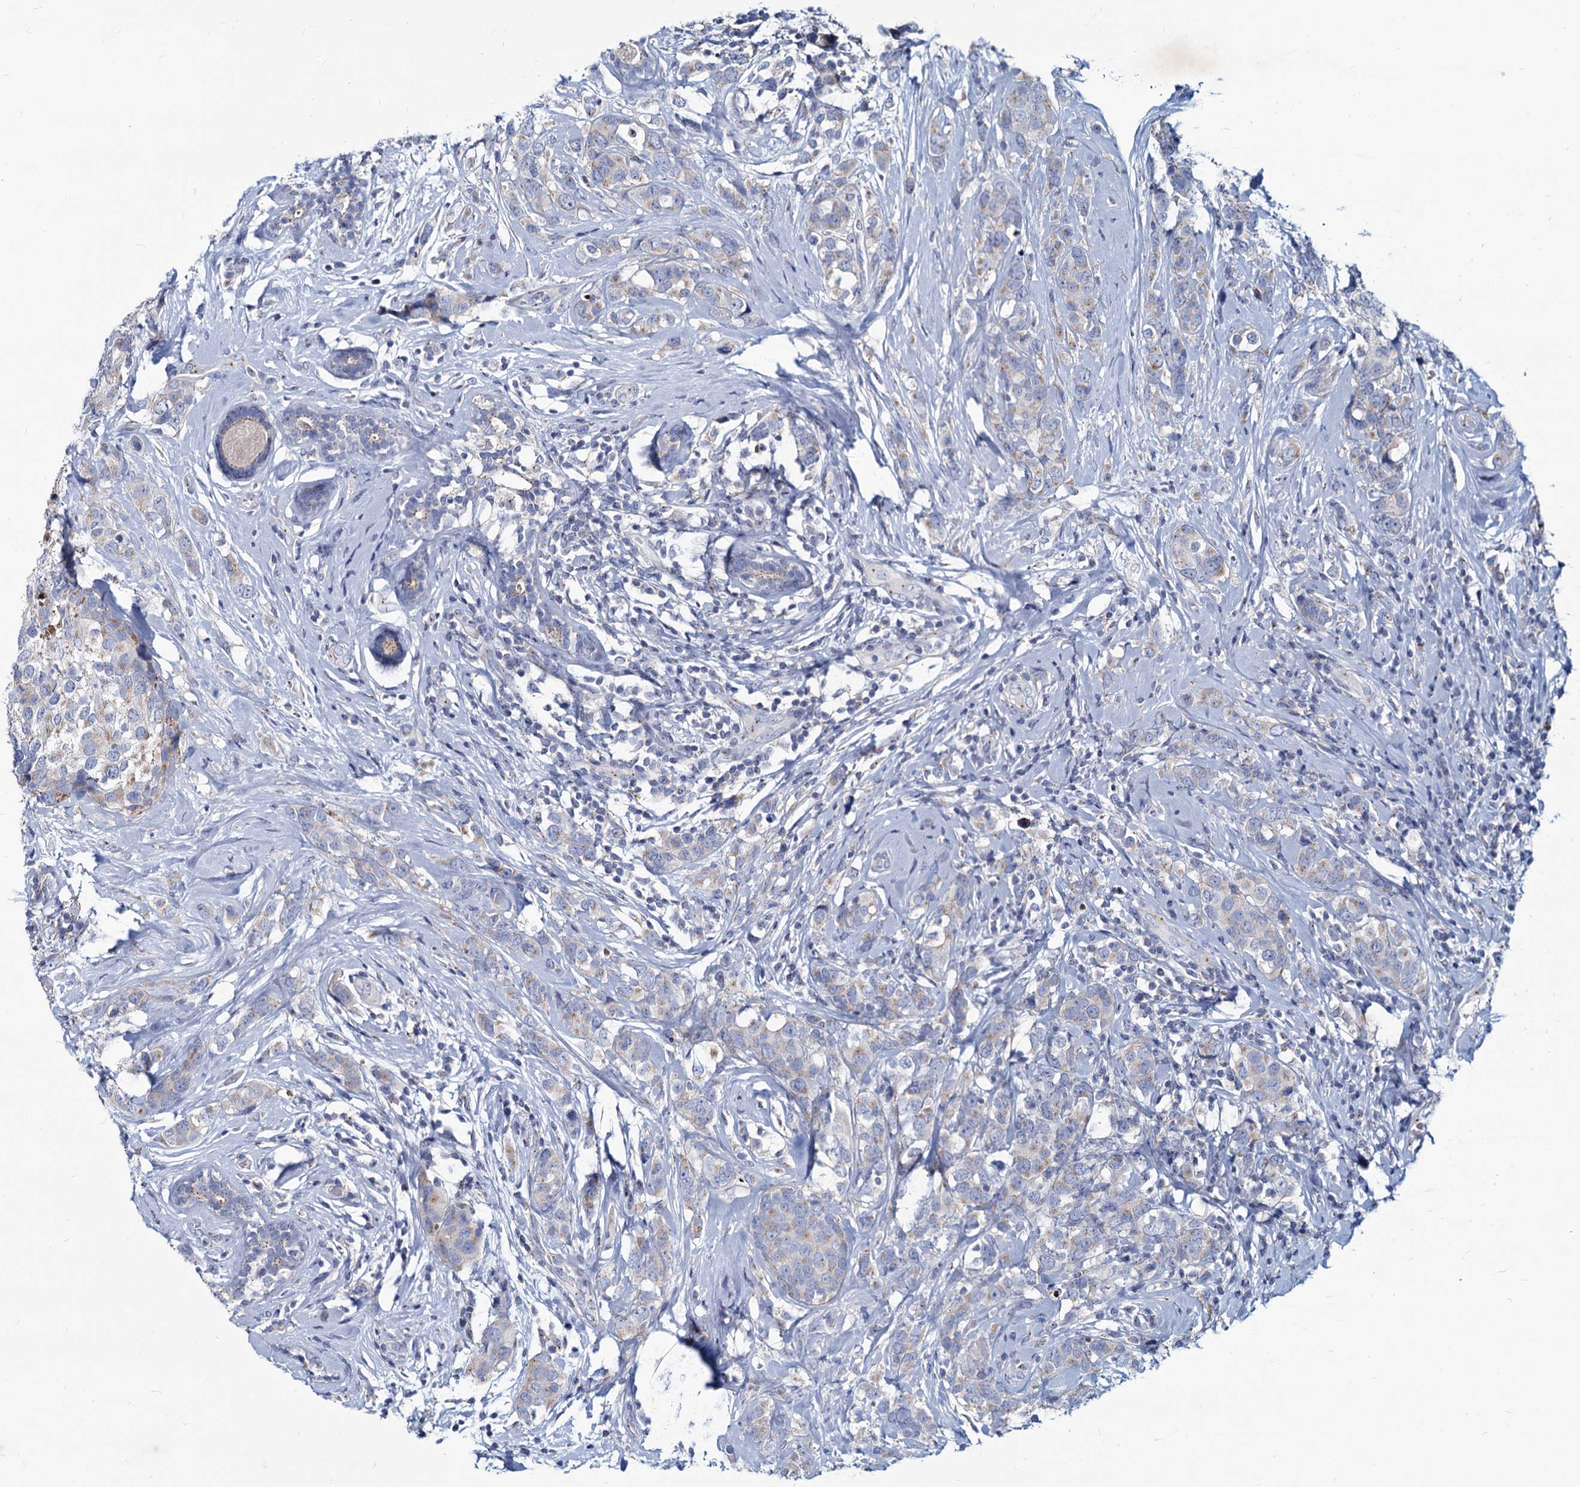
{"staining": {"intensity": "weak", "quantity": "<25%", "location": "cytoplasmic/membranous"}, "tissue": "breast cancer", "cell_type": "Tumor cells", "image_type": "cancer", "snomed": [{"axis": "morphology", "description": "Lobular carcinoma"}, {"axis": "topography", "description": "Breast"}], "caption": "The histopathology image reveals no staining of tumor cells in breast lobular carcinoma. Nuclei are stained in blue.", "gene": "AGBL4", "patient": {"sex": "female", "age": 59}}